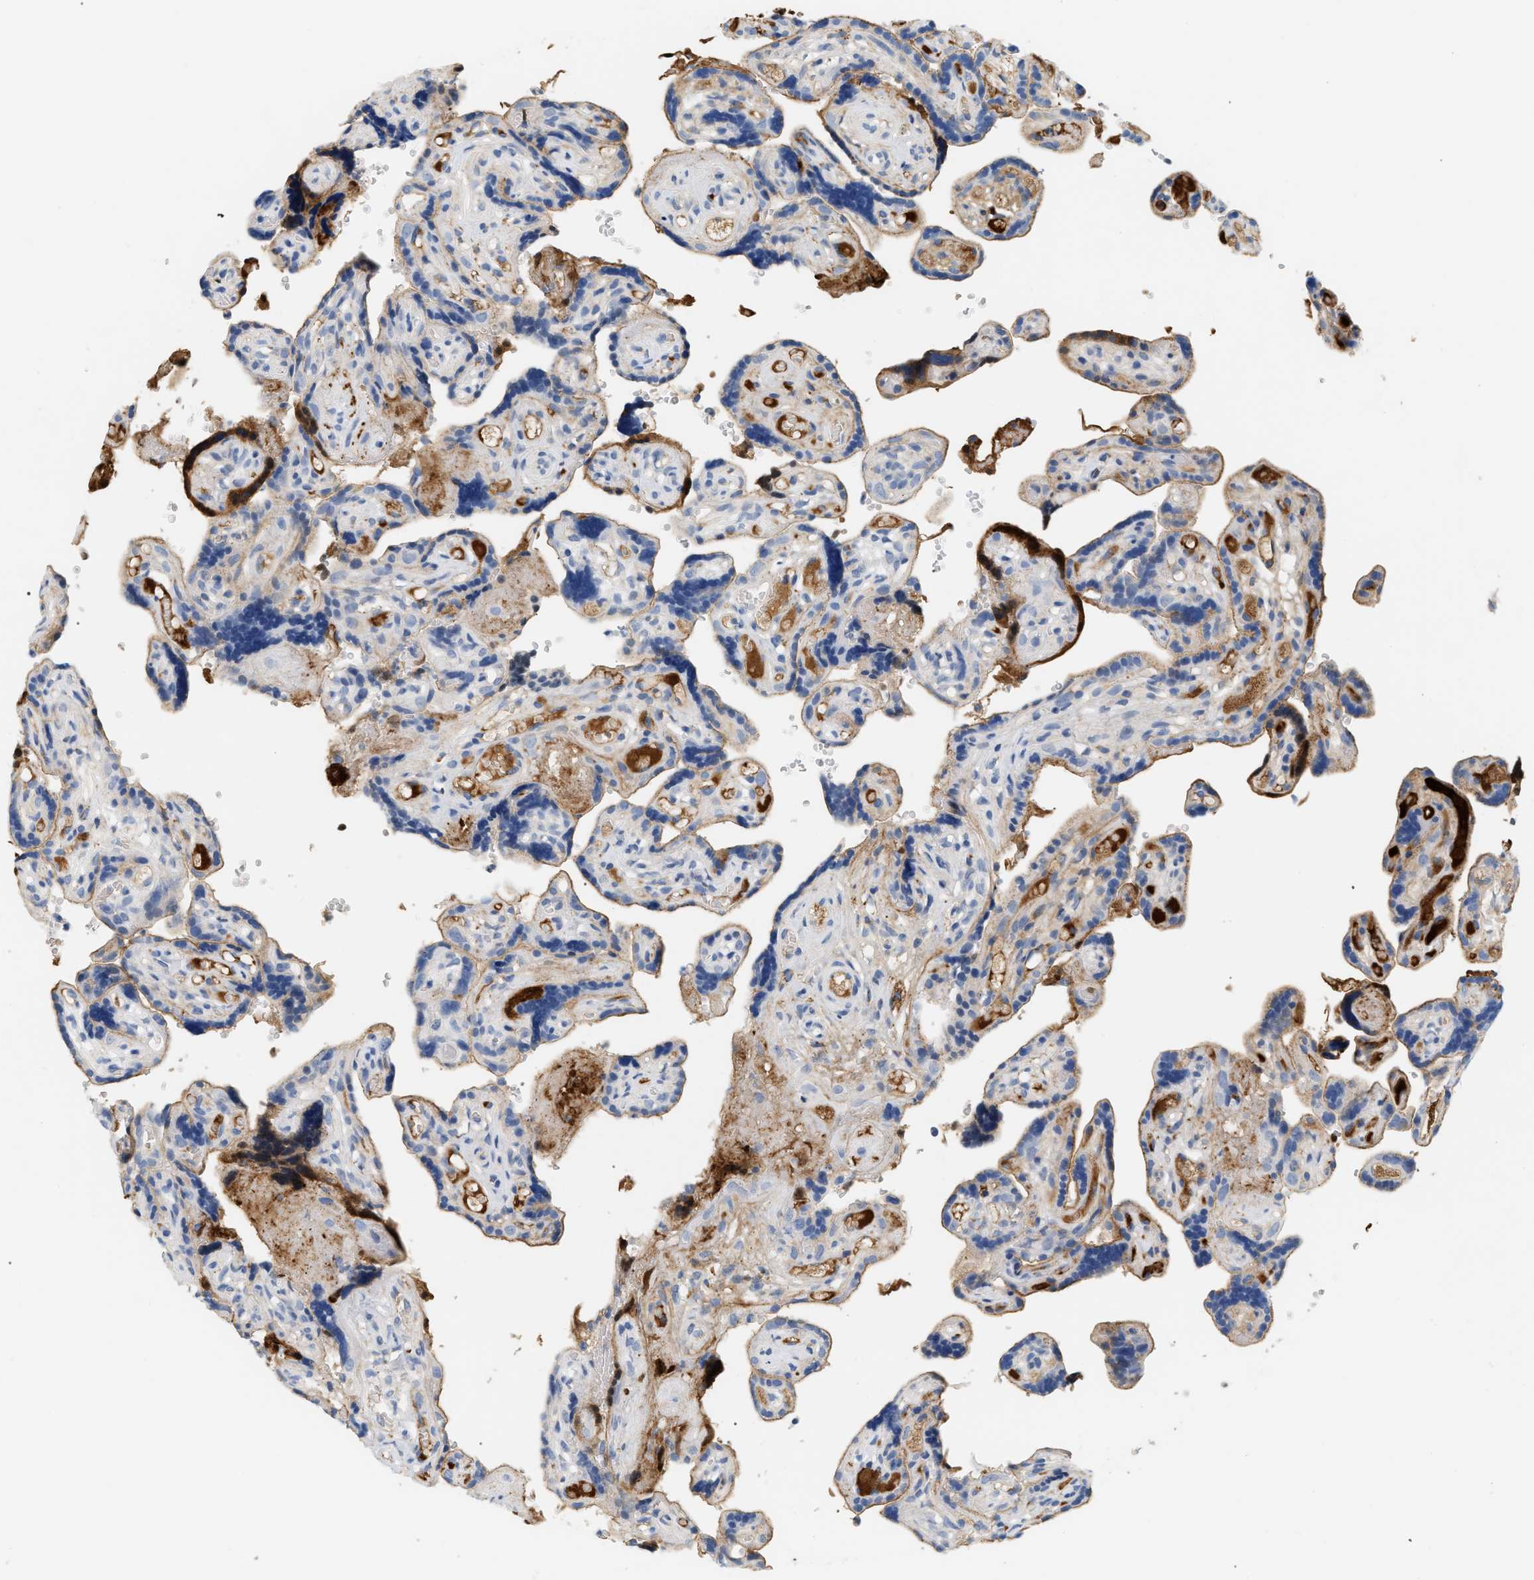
{"staining": {"intensity": "weak", "quantity": "<25%", "location": "cytoplasmic/membranous"}, "tissue": "placenta", "cell_type": "Decidual cells", "image_type": "normal", "snomed": [{"axis": "morphology", "description": "Normal tissue, NOS"}, {"axis": "topography", "description": "Placenta"}], "caption": "DAB immunohistochemical staining of unremarkable human placenta exhibits no significant positivity in decidual cells.", "gene": "CFH", "patient": {"sex": "female", "age": 30}}